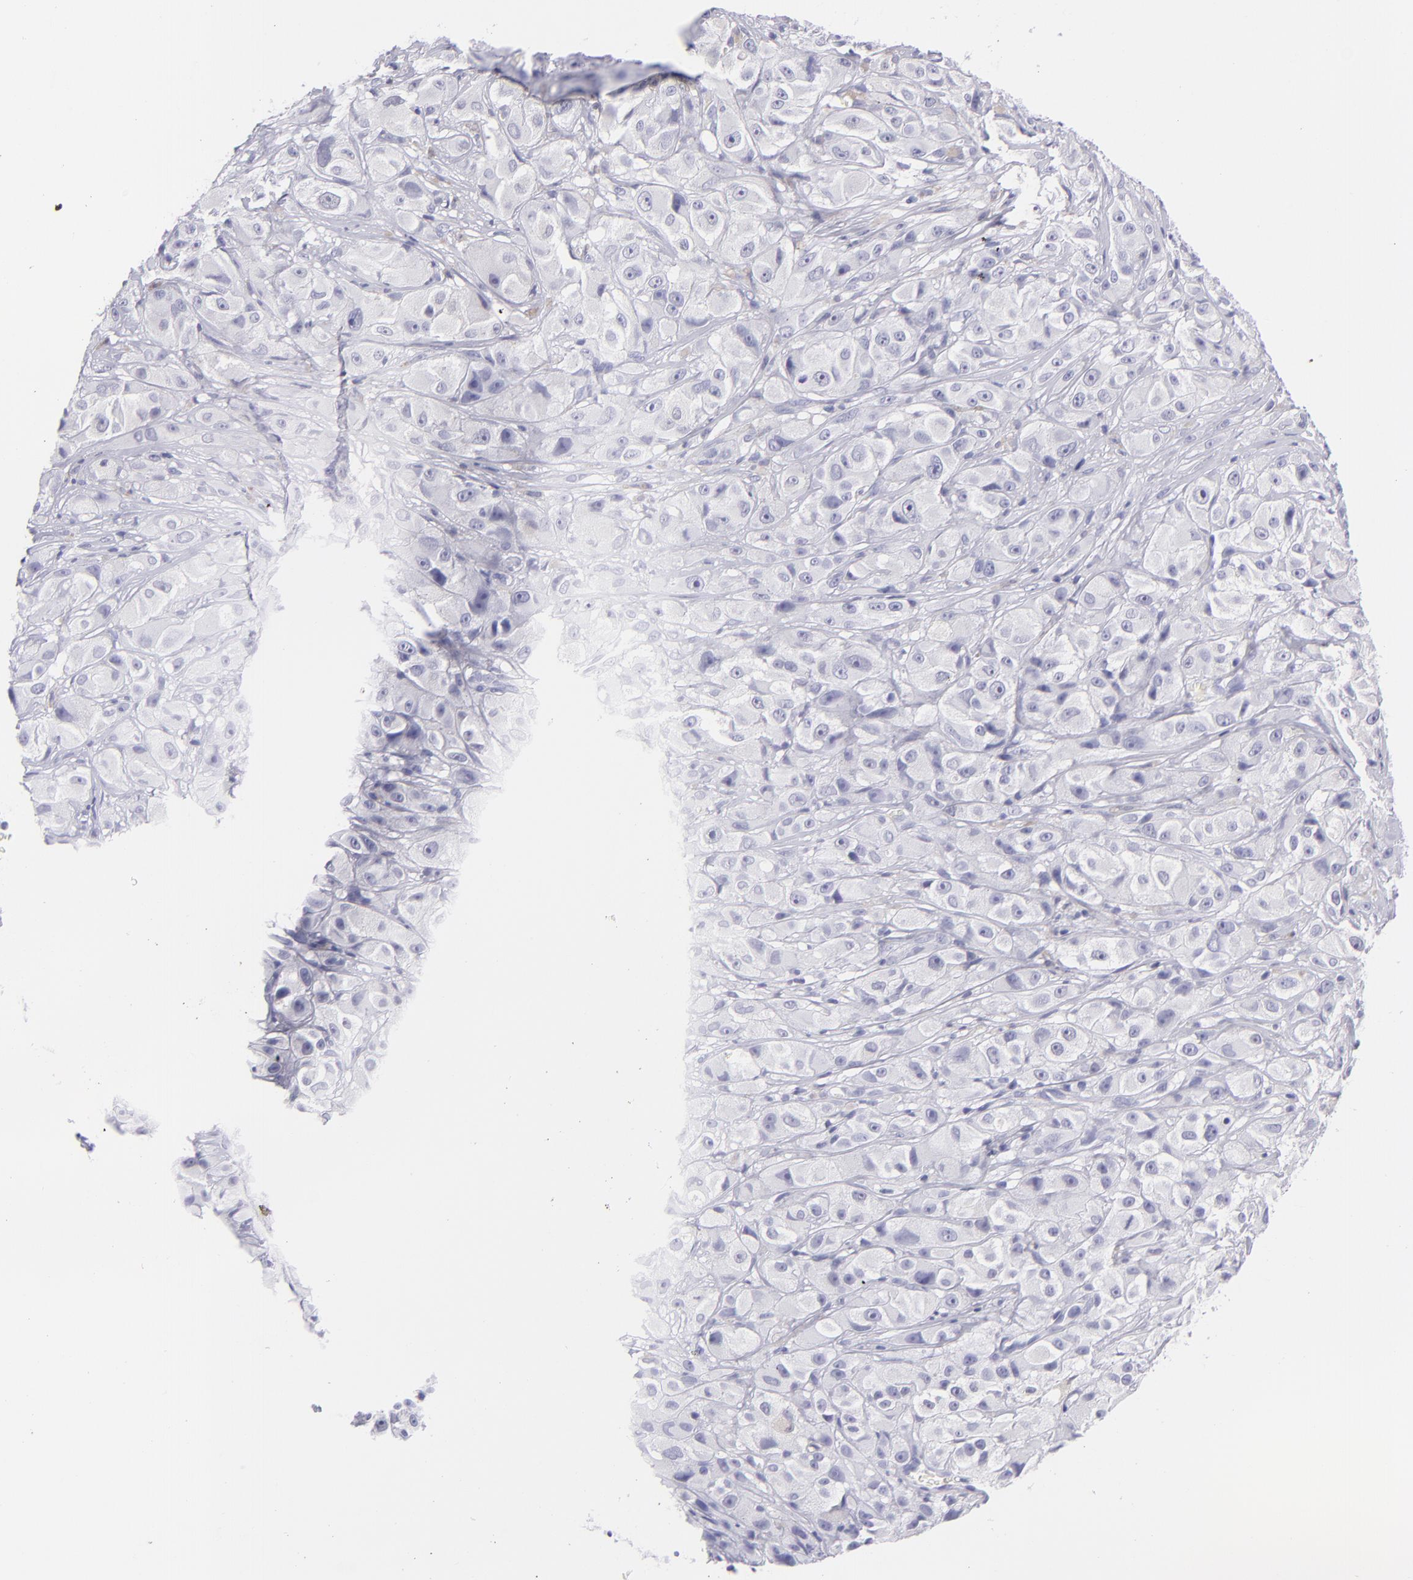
{"staining": {"intensity": "negative", "quantity": "none", "location": "none"}, "tissue": "melanoma", "cell_type": "Tumor cells", "image_type": "cancer", "snomed": [{"axis": "morphology", "description": "Malignant melanoma, NOS"}, {"axis": "topography", "description": "Skin"}], "caption": "Immunohistochemistry (IHC) photomicrograph of melanoma stained for a protein (brown), which displays no positivity in tumor cells. The staining was performed using DAB to visualize the protein expression in brown, while the nuclei were stained in blue with hematoxylin (Magnification: 20x).", "gene": "PIP", "patient": {"sex": "male", "age": 56}}